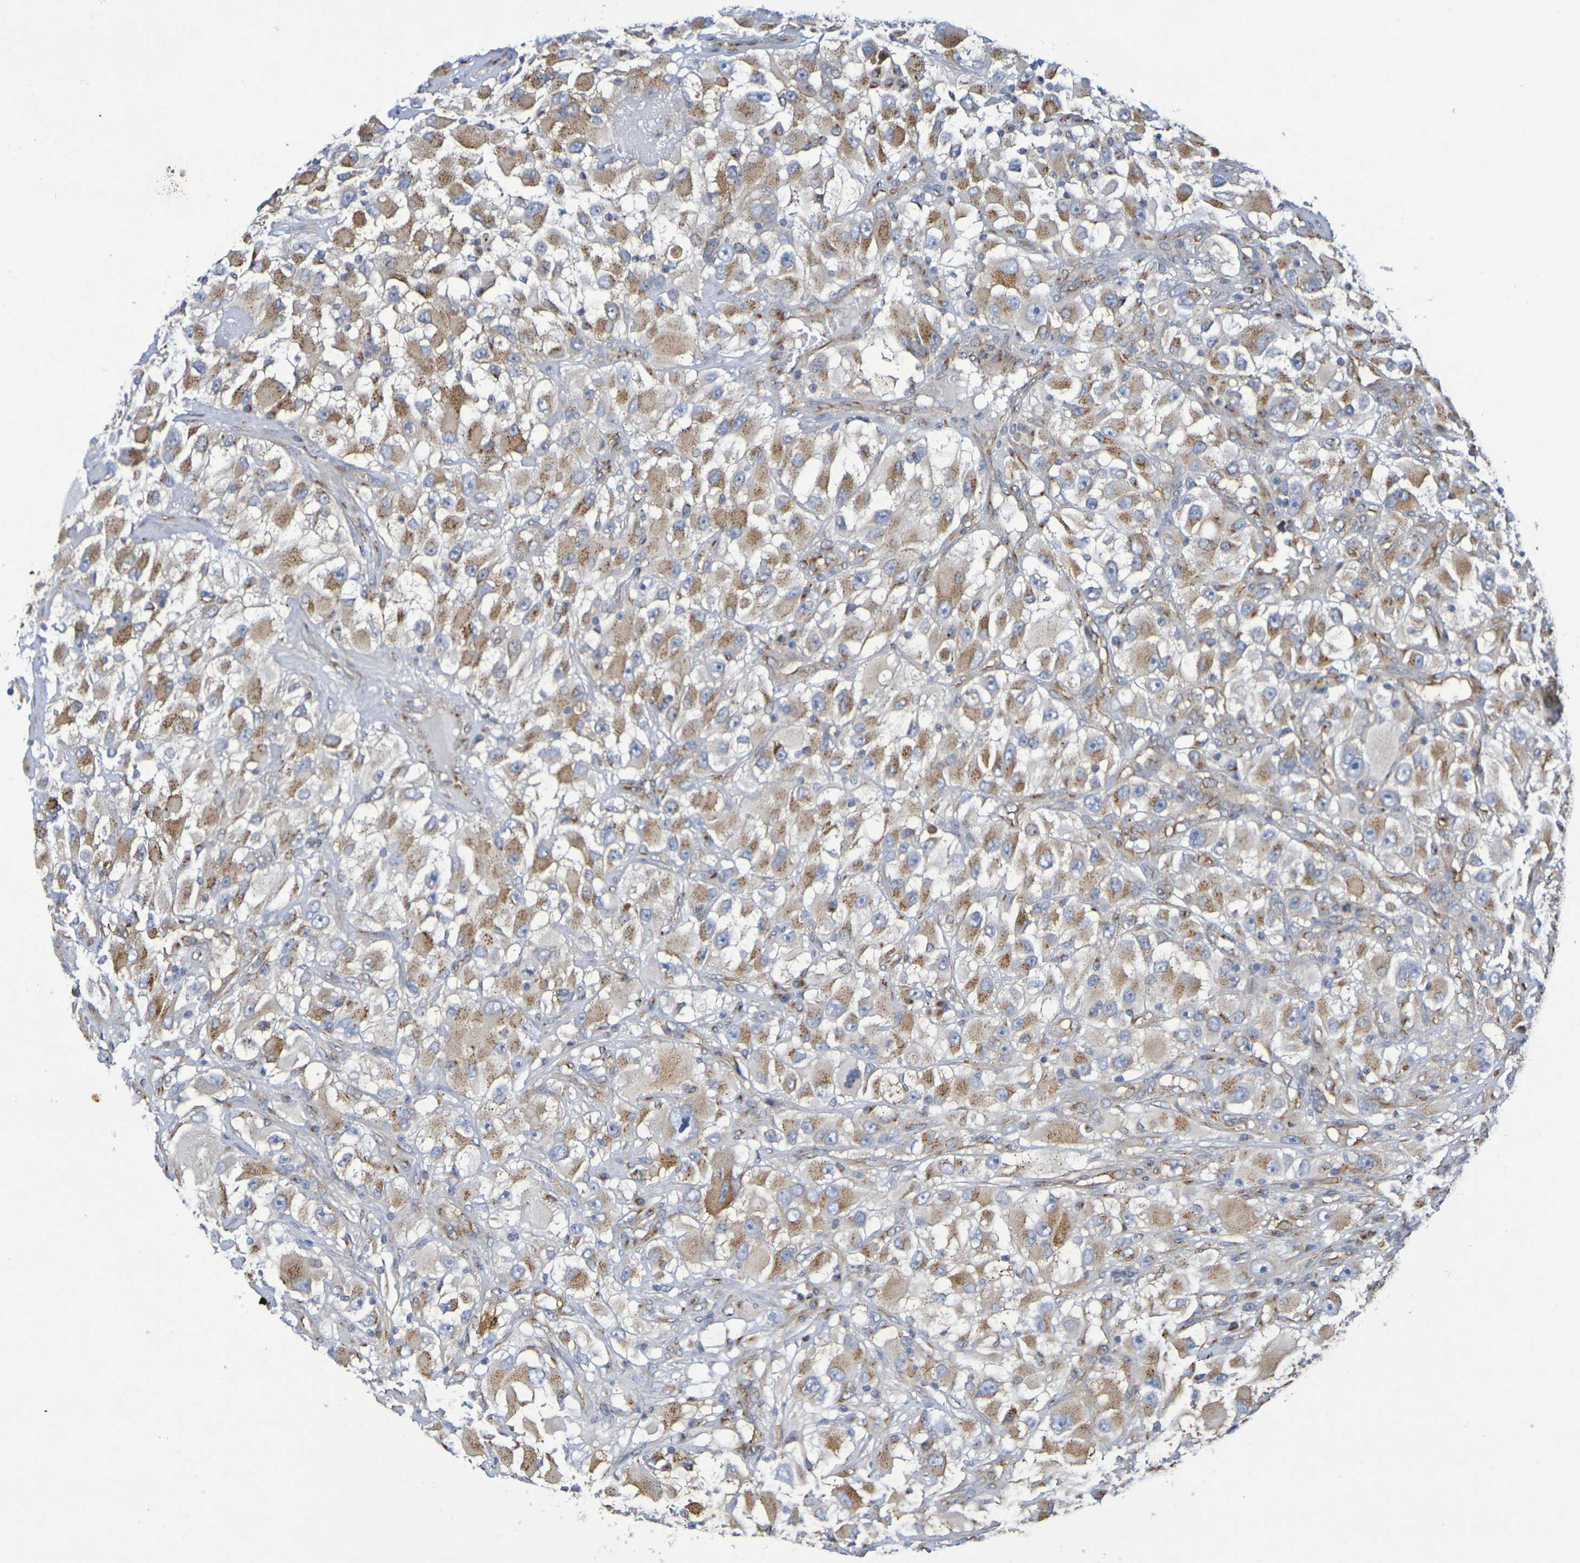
{"staining": {"intensity": "moderate", "quantity": ">75%", "location": "cytoplasmic/membranous"}, "tissue": "renal cancer", "cell_type": "Tumor cells", "image_type": "cancer", "snomed": [{"axis": "morphology", "description": "Adenocarcinoma, NOS"}, {"axis": "topography", "description": "Kidney"}], "caption": "Adenocarcinoma (renal) stained with a protein marker displays moderate staining in tumor cells.", "gene": "DCP2", "patient": {"sex": "female", "age": 52}}